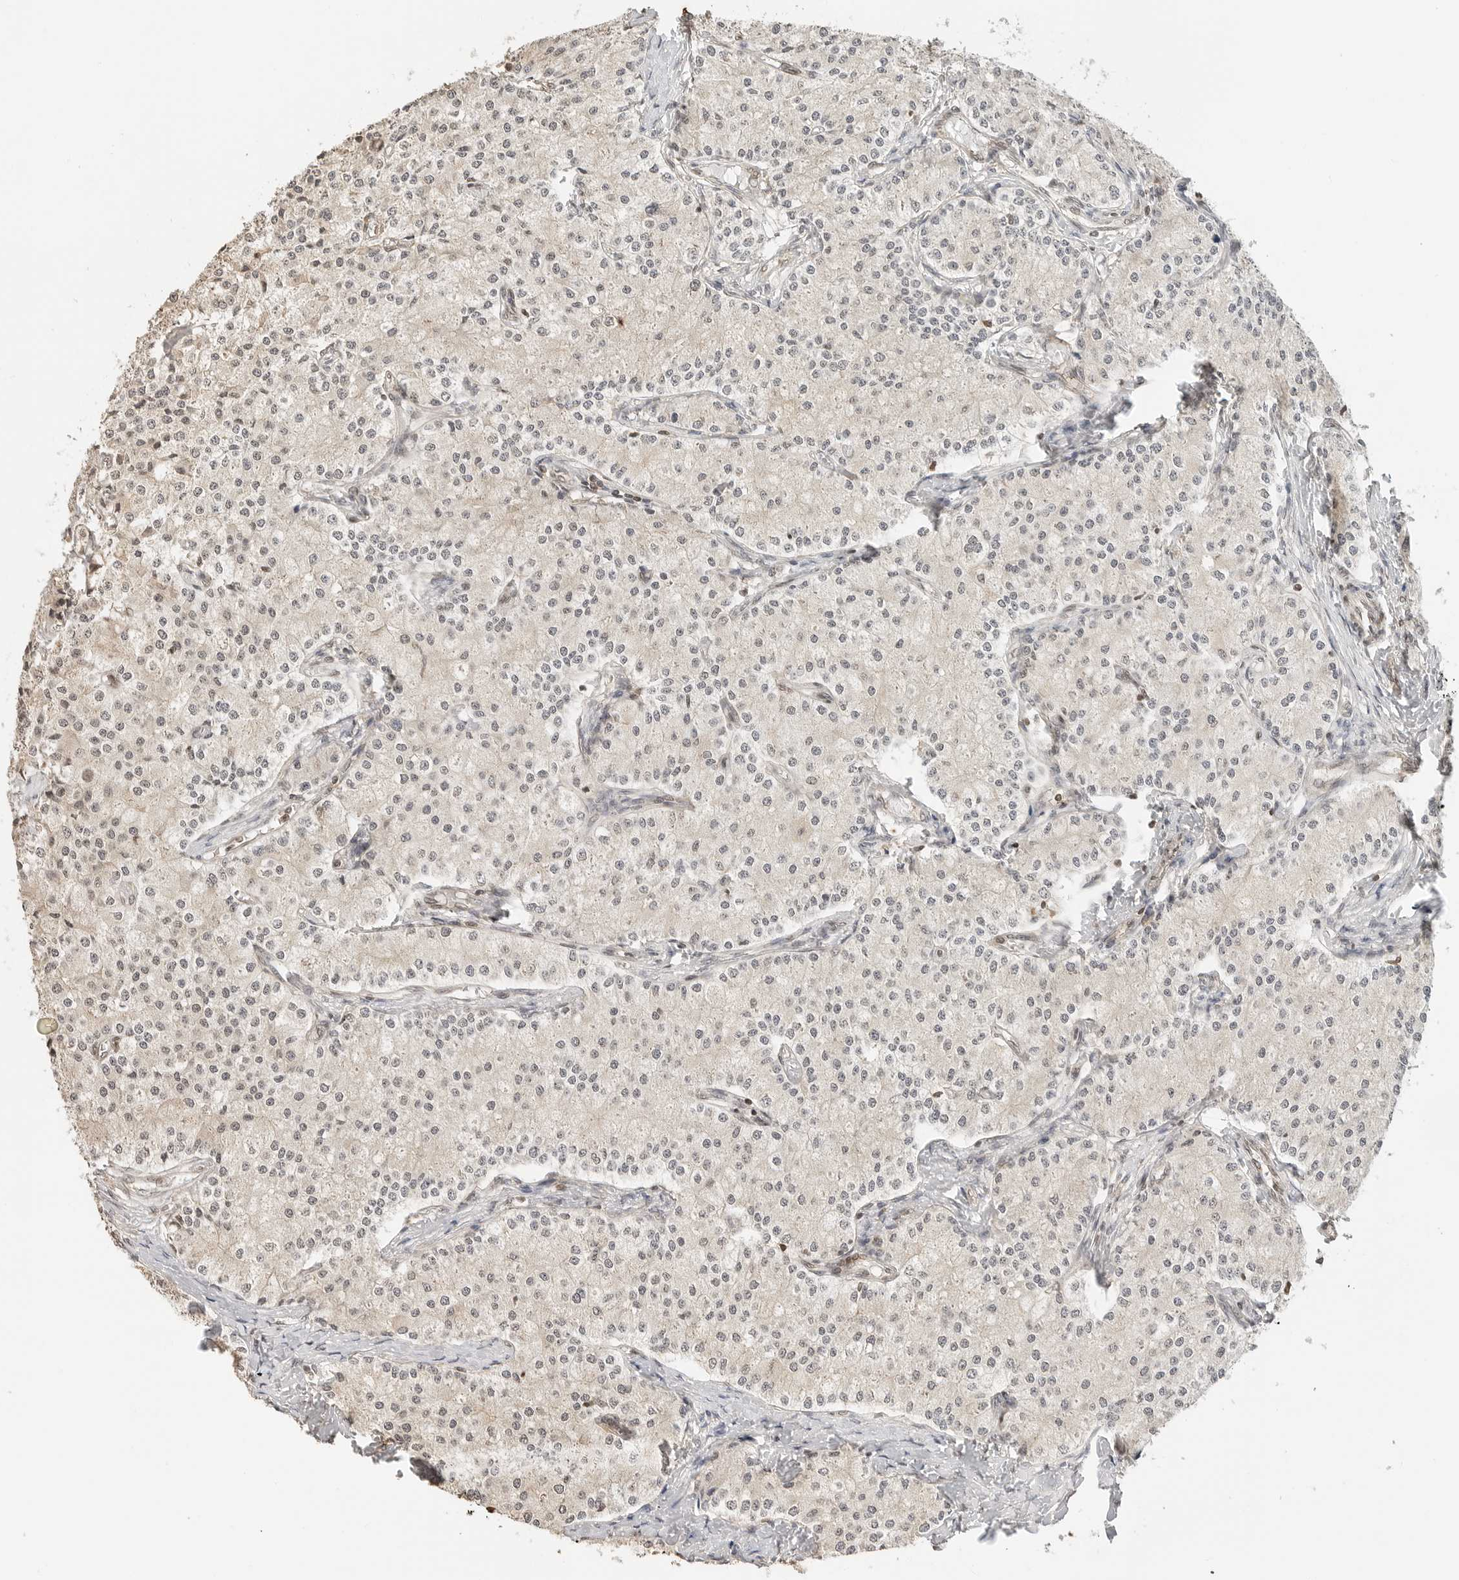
{"staining": {"intensity": "negative", "quantity": "none", "location": "none"}, "tissue": "carcinoid", "cell_type": "Tumor cells", "image_type": "cancer", "snomed": [{"axis": "morphology", "description": "Carcinoid, malignant, NOS"}, {"axis": "topography", "description": "Colon"}], "caption": "This is an IHC histopathology image of human carcinoid. There is no expression in tumor cells.", "gene": "POLH", "patient": {"sex": "female", "age": 52}}